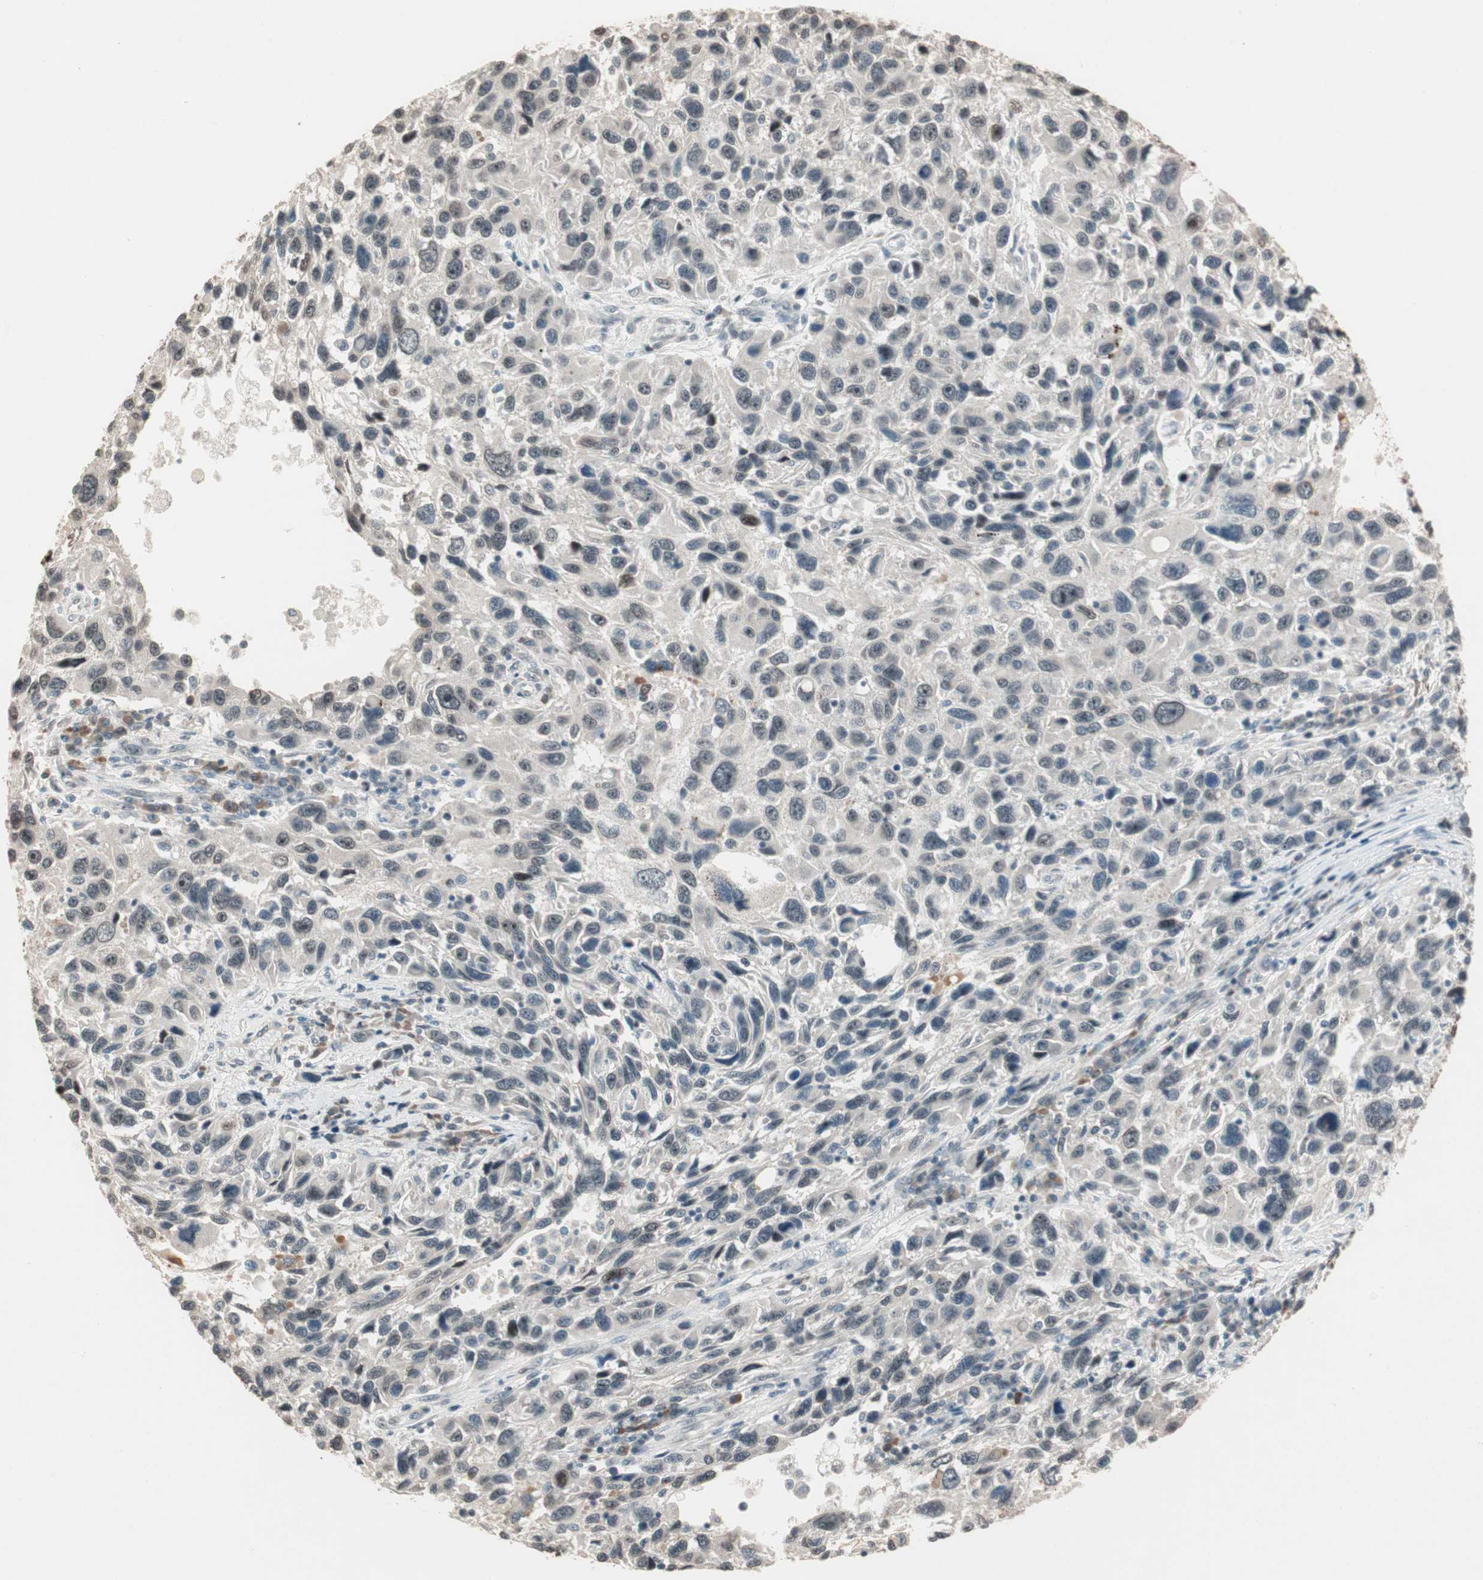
{"staining": {"intensity": "weak", "quantity": "<25%", "location": "nuclear"}, "tissue": "melanoma", "cell_type": "Tumor cells", "image_type": "cancer", "snomed": [{"axis": "morphology", "description": "Malignant melanoma, NOS"}, {"axis": "topography", "description": "Skin"}], "caption": "Tumor cells are negative for brown protein staining in malignant melanoma.", "gene": "ETV4", "patient": {"sex": "male", "age": 53}}